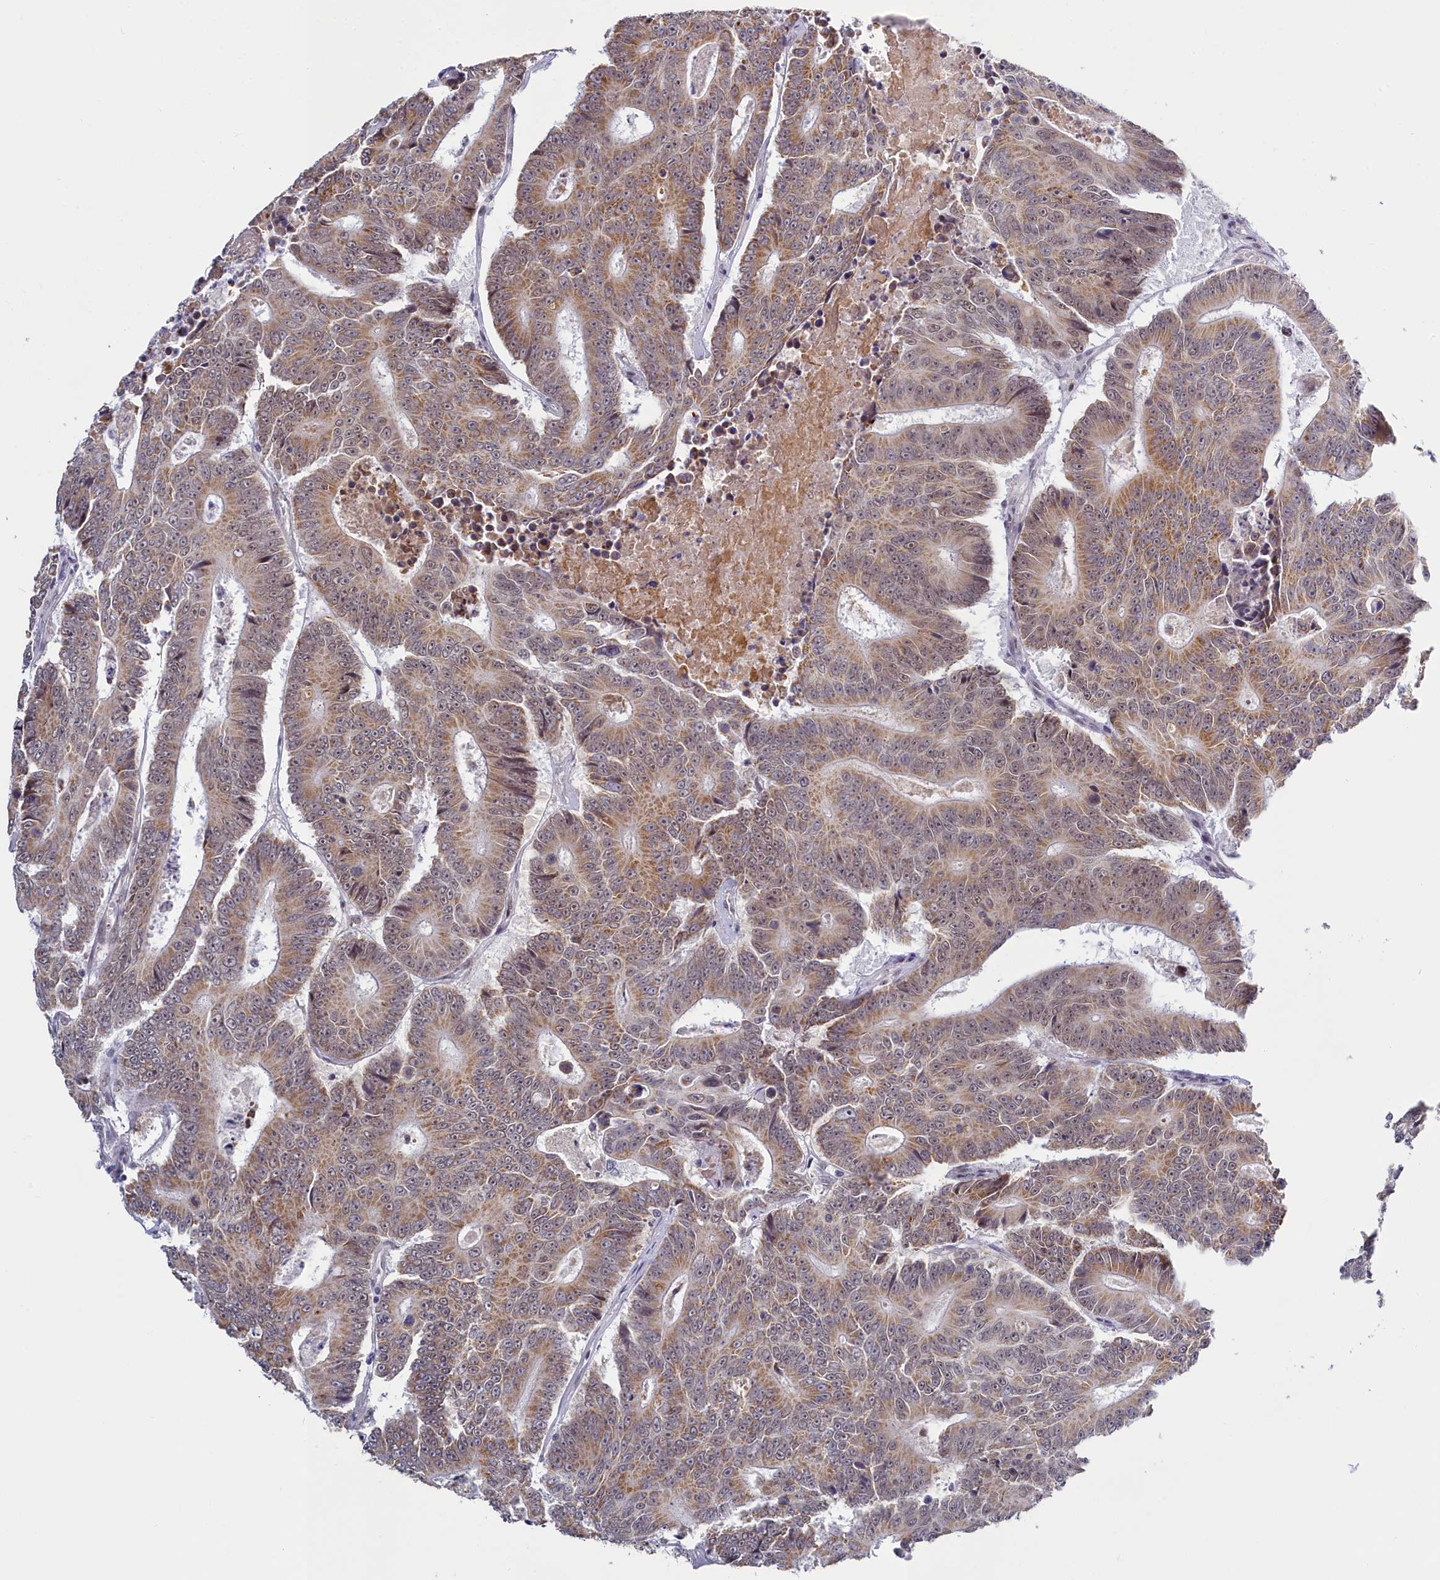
{"staining": {"intensity": "moderate", "quantity": ">75%", "location": "cytoplasmic/membranous"}, "tissue": "colorectal cancer", "cell_type": "Tumor cells", "image_type": "cancer", "snomed": [{"axis": "morphology", "description": "Adenocarcinoma, NOS"}, {"axis": "topography", "description": "Colon"}], "caption": "A brown stain shows moderate cytoplasmic/membranous staining of a protein in human colorectal cancer (adenocarcinoma) tumor cells. The staining was performed using DAB (3,3'-diaminobenzidine), with brown indicating positive protein expression. Nuclei are stained blue with hematoxylin.", "gene": "PPHLN1", "patient": {"sex": "male", "age": 83}}